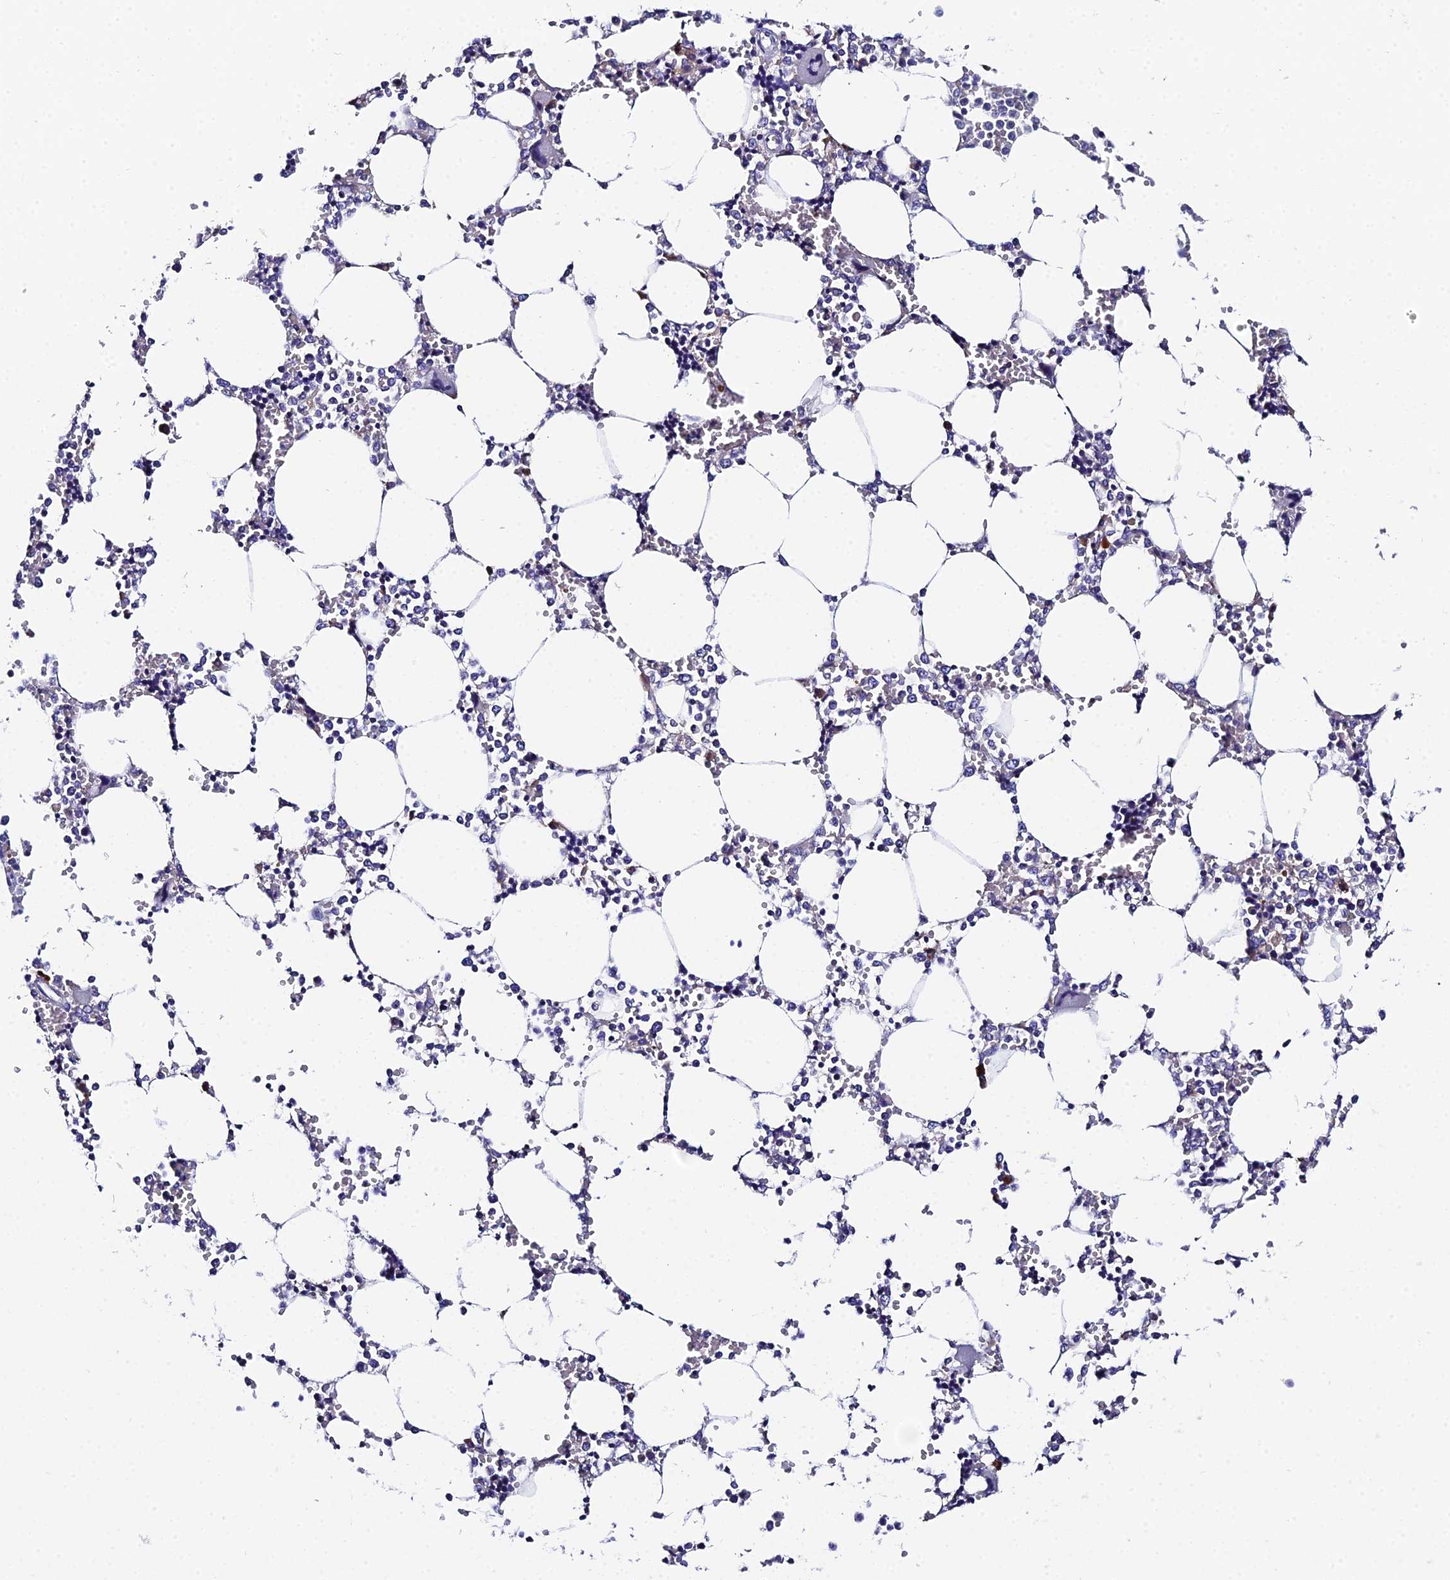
{"staining": {"intensity": "negative", "quantity": "none", "location": "none"}, "tissue": "bone marrow", "cell_type": "Hematopoietic cells", "image_type": "normal", "snomed": [{"axis": "morphology", "description": "Normal tissue, NOS"}, {"axis": "topography", "description": "Bone marrow"}], "caption": "Hematopoietic cells show no significant staining in normal bone marrow. (Brightfield microscopy of DAB (3,3'-diaminobenzidine) immunohistochemistry (IHC) at high magnification).", "gene": "UBE2L3", "patient": {"sex": "male", "age": 64}}